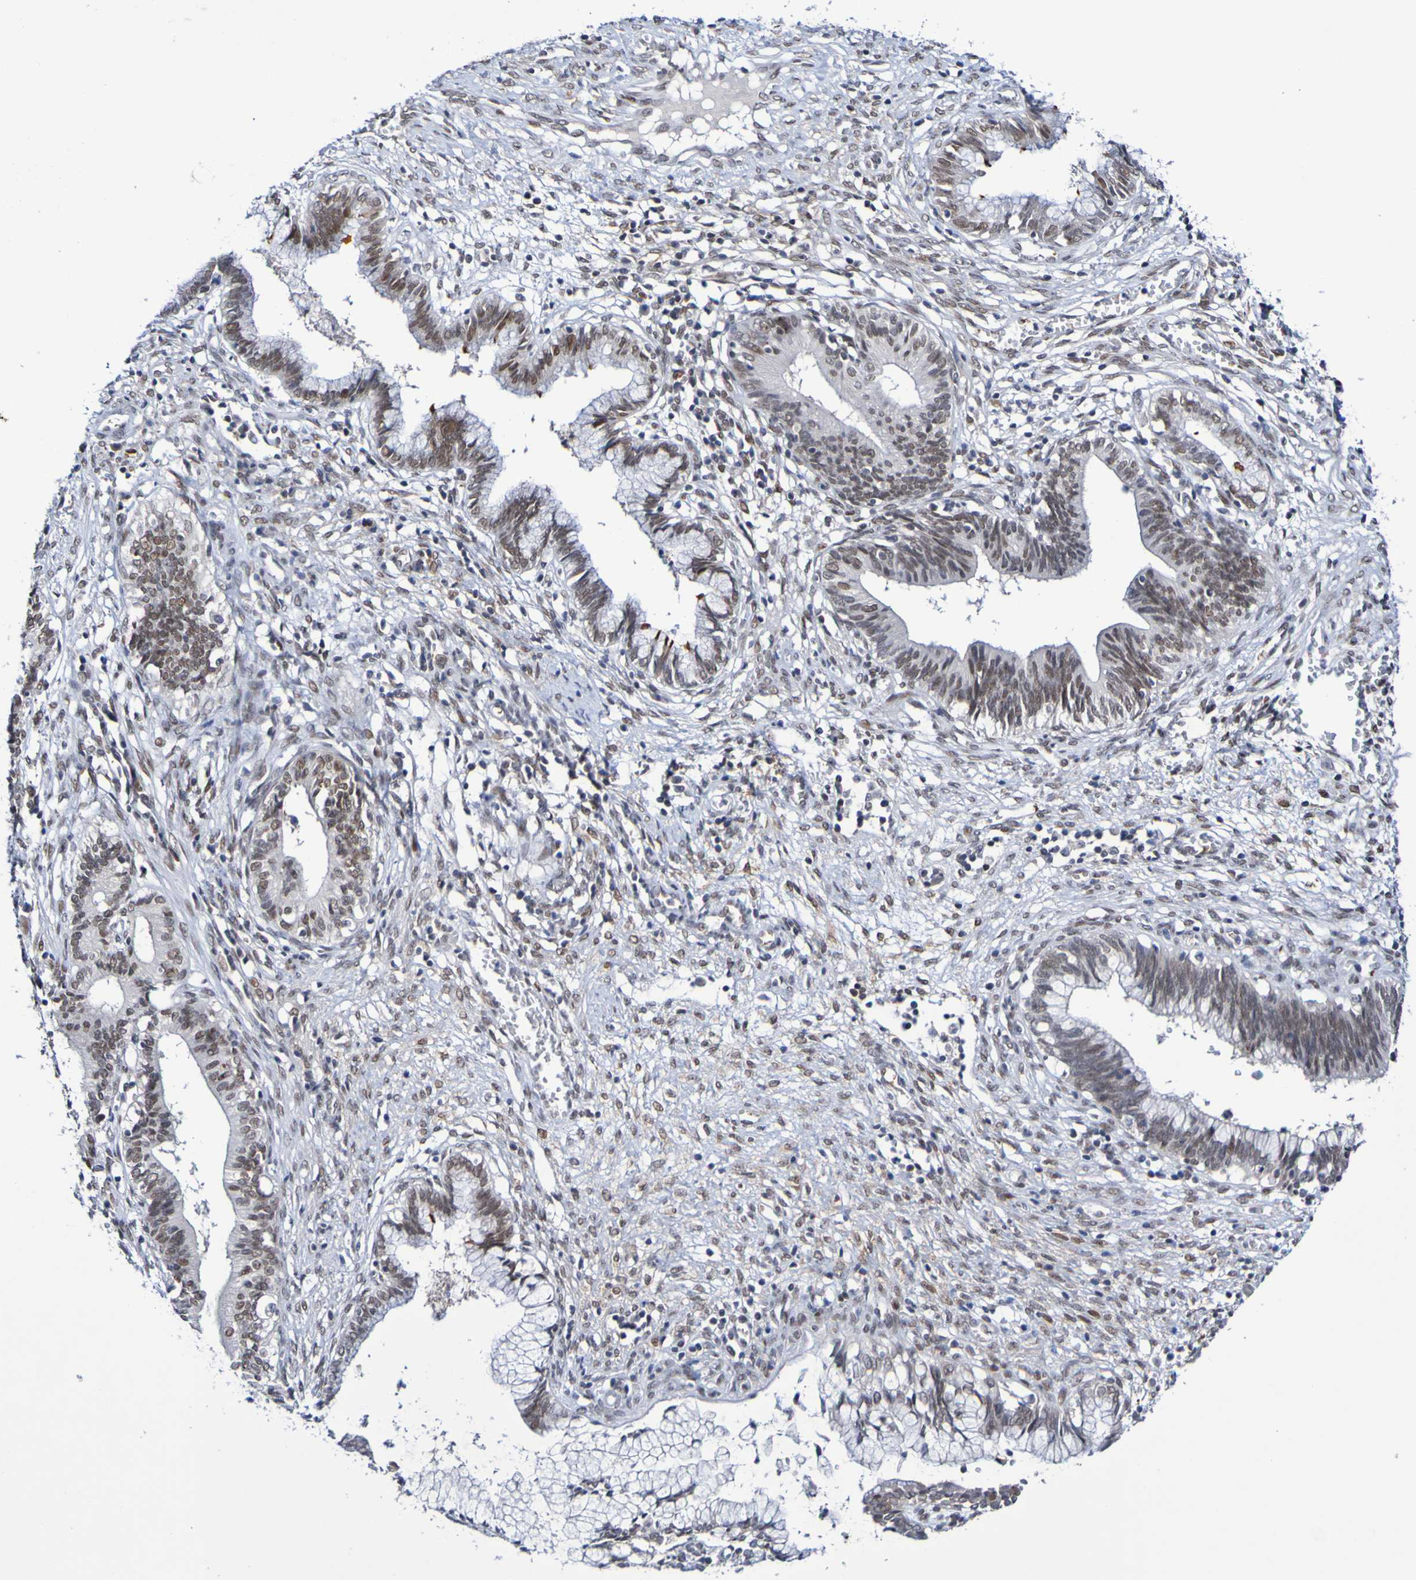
{"staining": {"intensity": "moderate", "quantity": "25%-75%", "location": "nuclear"}, "tissue": "cervical cancer", "cell_type": "Tumor cells", "image_type": "cancer", "snomed": [{"axis": "morphology", "description": "Adenocarcinoma, NOS"}, {"axis": "topography", "description": "Cervix"}], "caption": "Immunohistochemical staining of adenocarcinoma (cervical) shows medium levels of moderate nuclear protein positivity in about 25%-75% of tumor cells.", "gene": "PCGF1", "patient": {"sex": "female", "age": 44}}